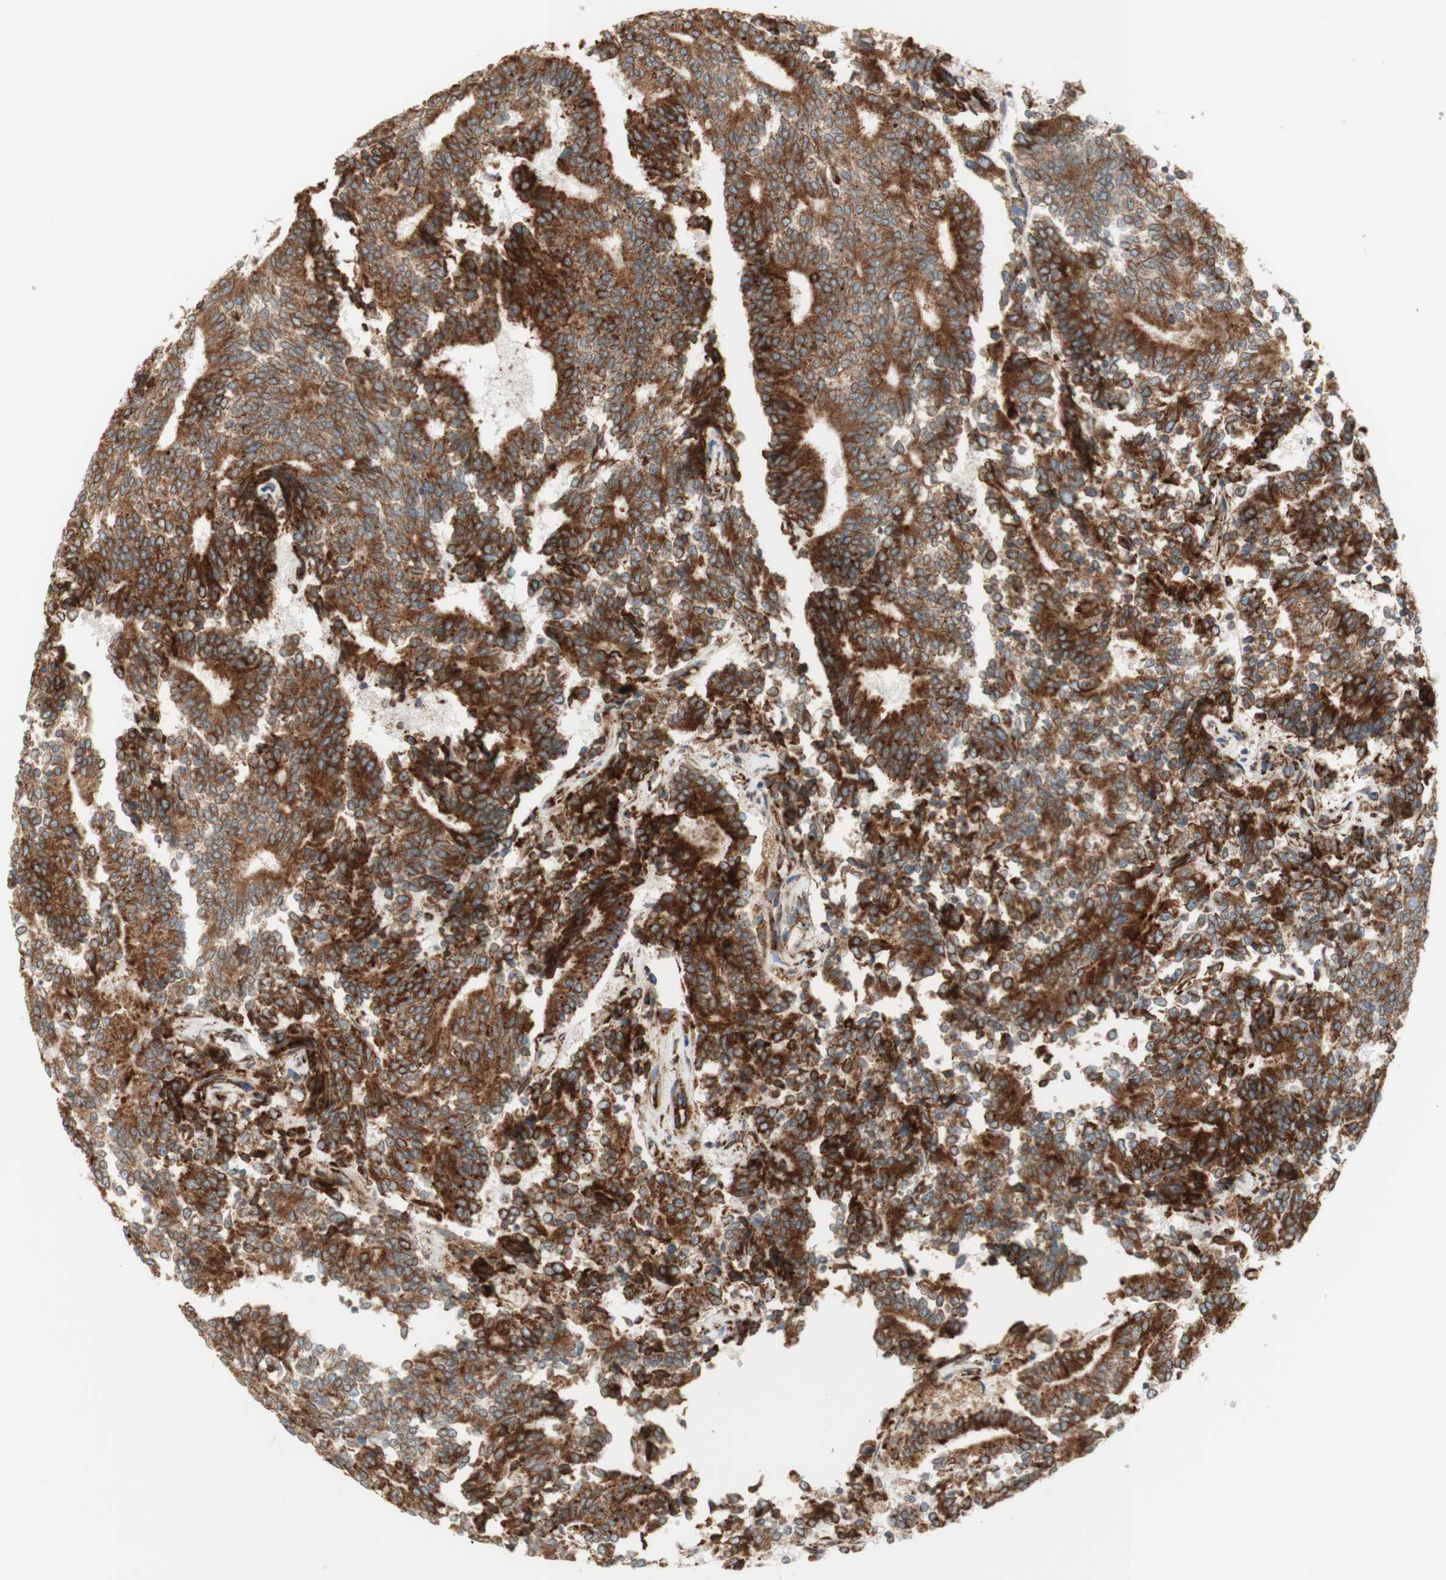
{"staining": {"intensity": "strong", "quantity": ">75%", "location": "cytoplasmic/membranous"}, "tissue": "prostate cancer", "cell_type": "Tumor cells", "image_type": "cancer", "snomed": [{"axis": "morphology", "description": "Normal tissue, NOS"}, {"axis": "morphology", "description": "Adenocarcinoma, High grade"}, {"axis": "topography", "description": "Prostate"}, {"axis": "topography", "description": "Seminal veicle"}], "caption": "Immunohistochemistry (IHC) image of neoplastic tissue: prostate cancer (high-grade adenocarcinoma) stained using immunohistochemistry demonstrates high levels of strong protein expression localized specifically in the cytoplasmic/membranous of tumor cells, appearing as a cytoplasmic/membranous brown color.", "gene": "MANF", "patient": {"sex": "male", "age": 55}}